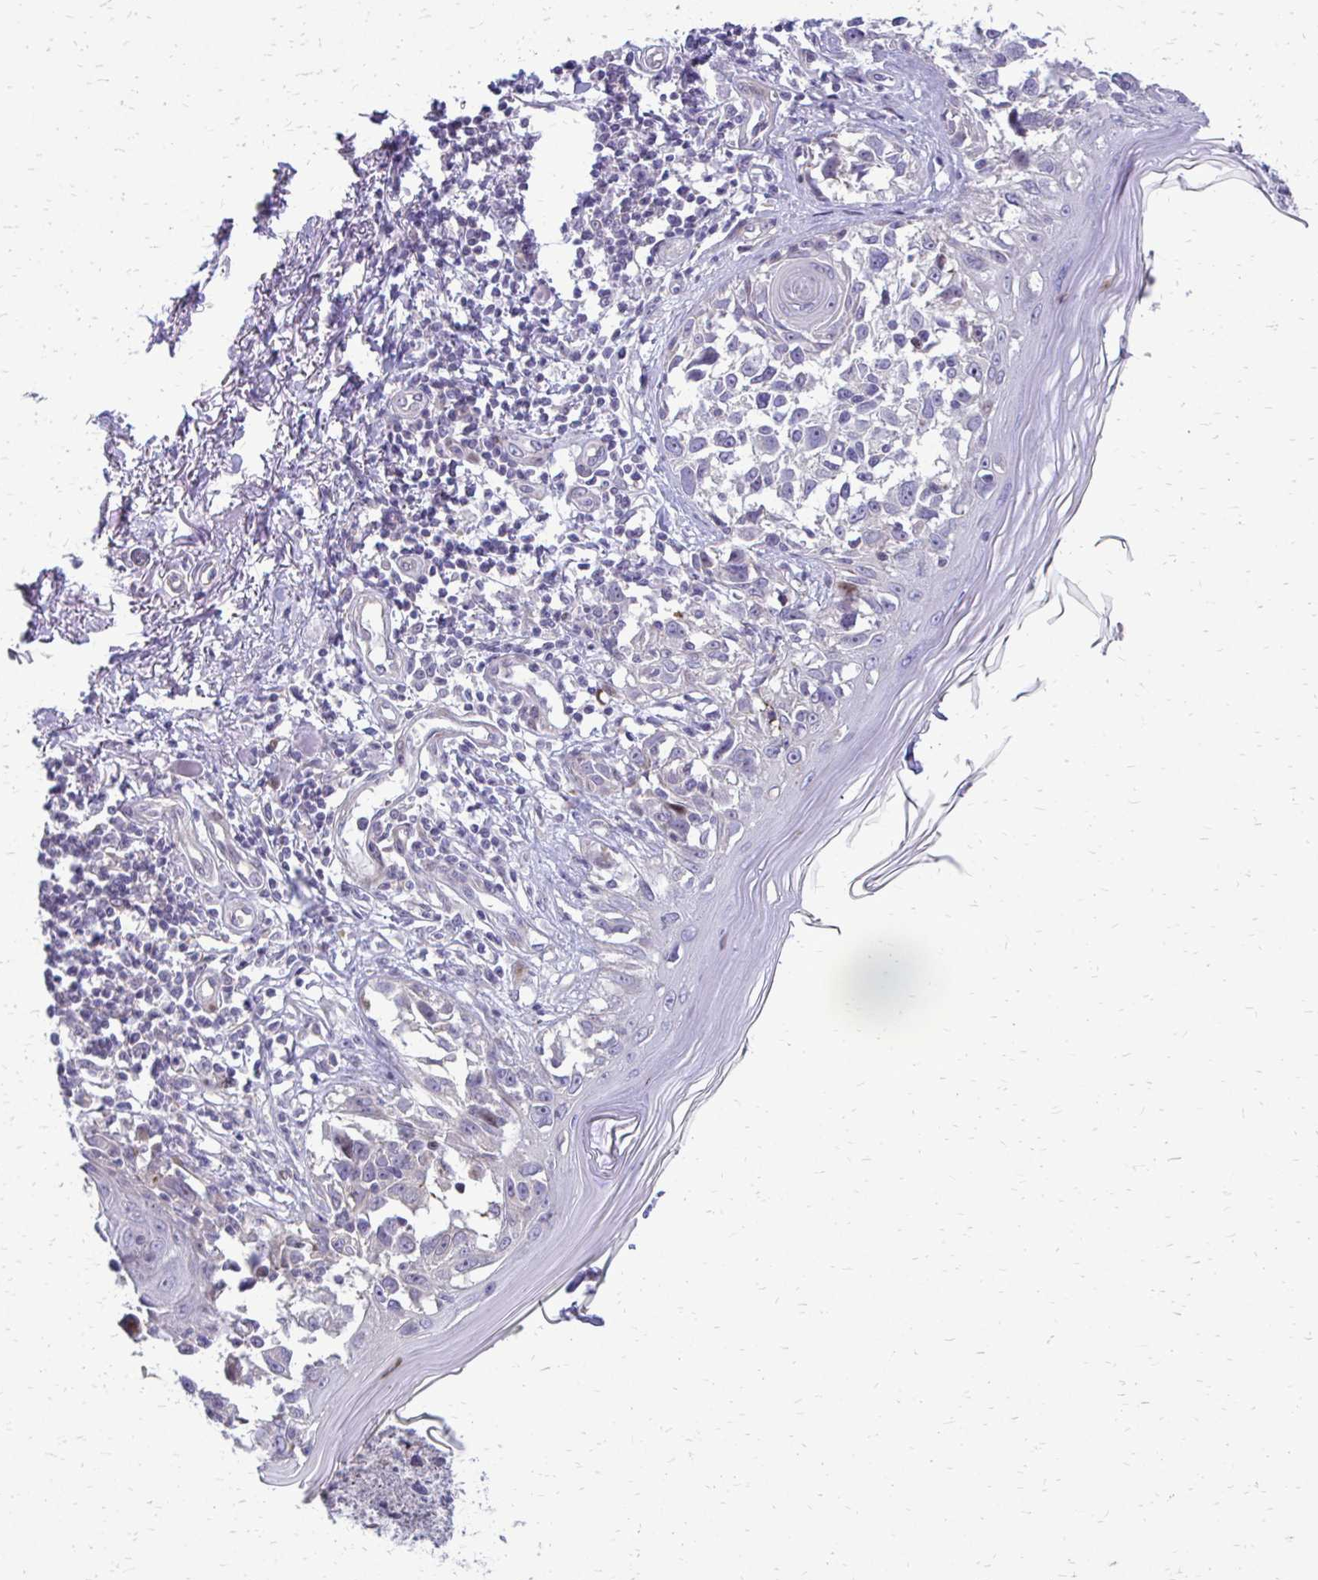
{"staining": {"intensity": "negative", "quantity": "none", "location": "none"}, "tissue": "melanoma", "cell_type": "Tumor cells", "image_type": "cancer", "snomed": [{"axis": "morphology", "description": "Malignant melanoma, NOS"}, {"axis": "topography", "description": "Skin"}], "caption": "DAB immunohistochemical staining of malignant melanoma reveals no significant staining in tumor cells.", "gene": "PPDPFL", "patient": {"sex": "male", "age": 73}}